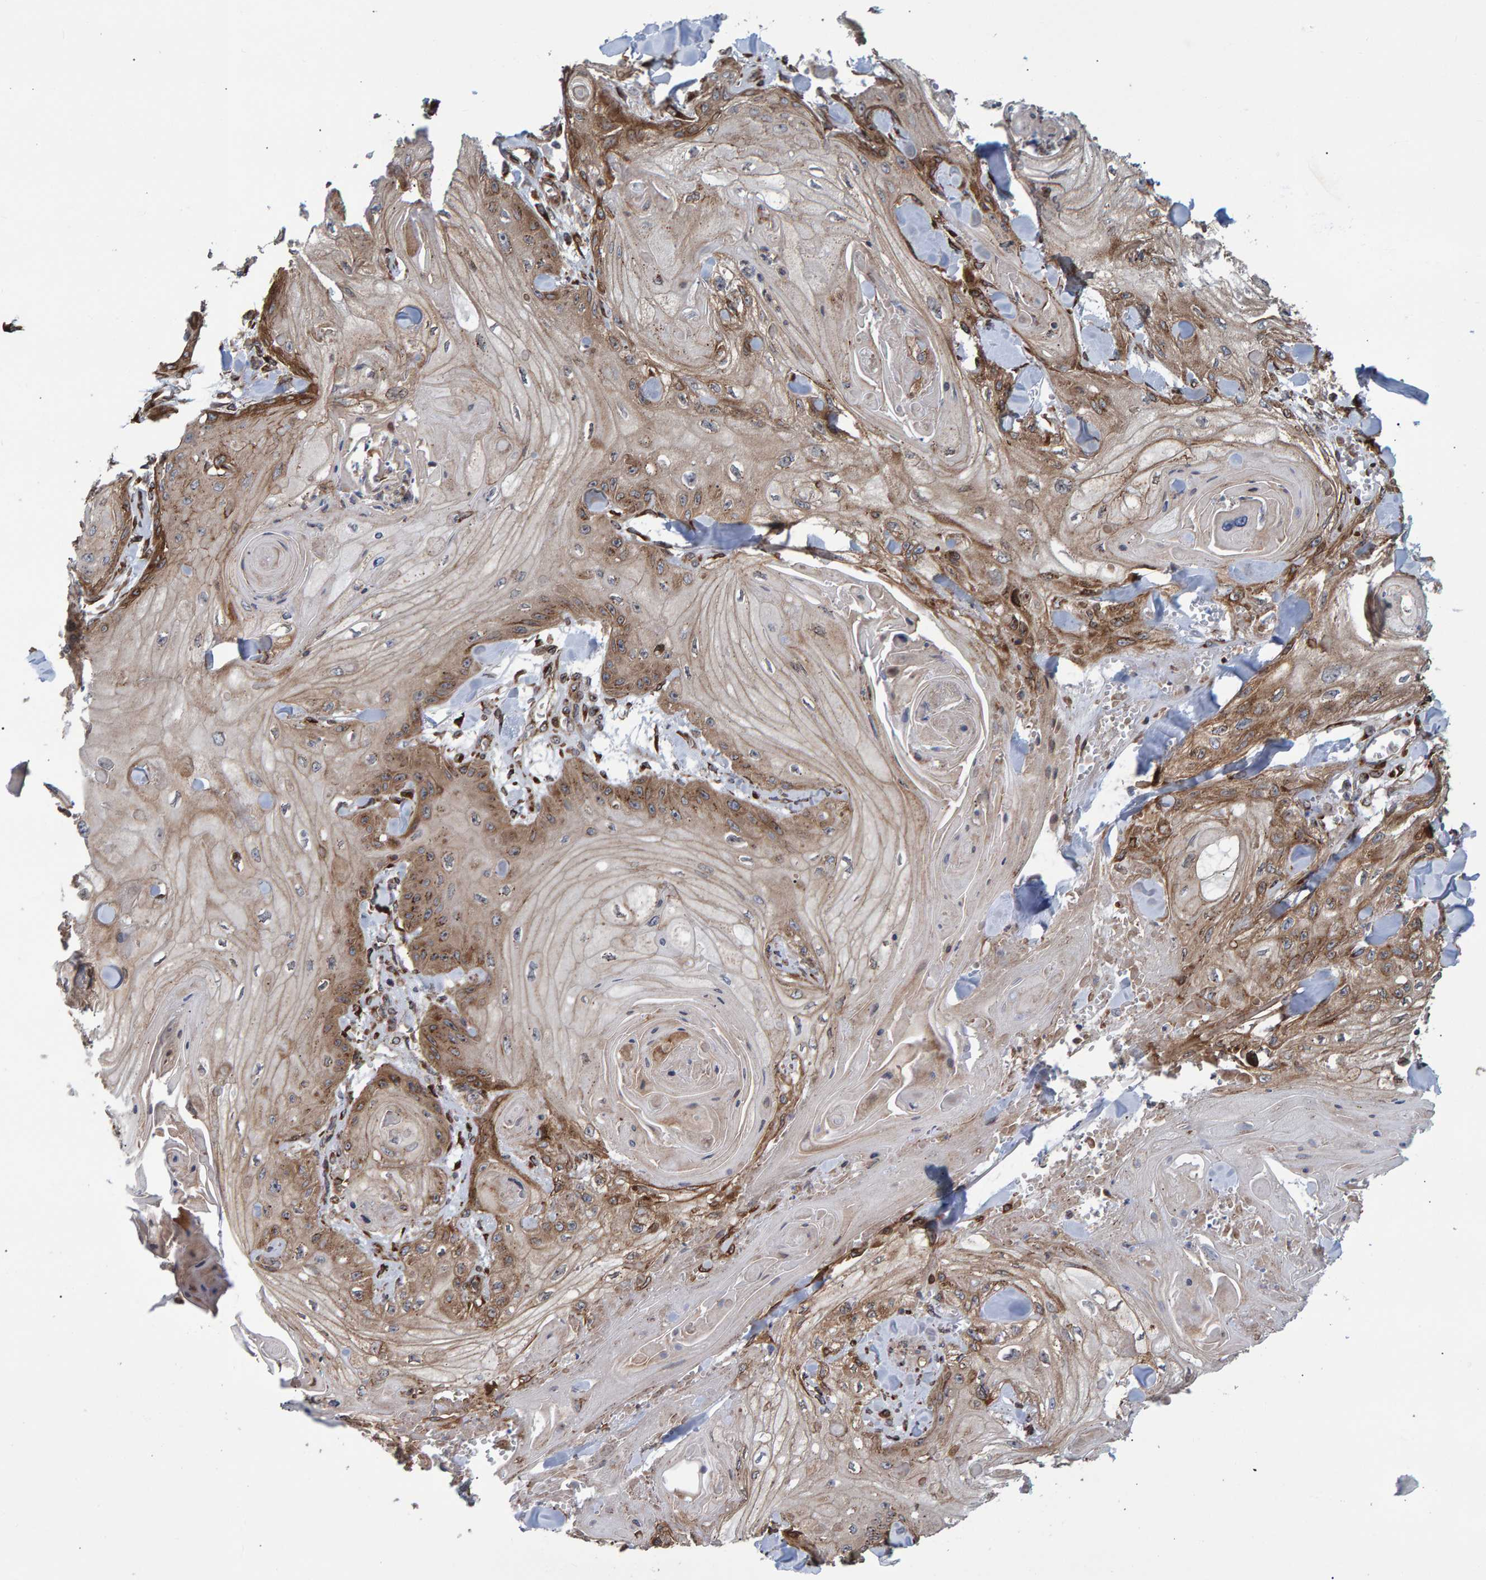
{"staining": {"intensity": "moderate", "quantity": "25%-75%", "location": "cytoplasmic/membranous"}, "tissue": "skin cancer", "cell_type": "Tumor cells", "image_type": "cancer", "snomed": [{"axis": "morphology", "description": "Squamous cell carcinoma, NOS"}, {"axis": "topography", "description": "Skin"}], "caption": "Skin cancer stained for a protein (brown) displays moderate cytoplasmic/membranous positive positivity in about 25%-75% of tumor cells.", "gene": "FAM117A", "patient": {"sex": "male", "age": 74}}